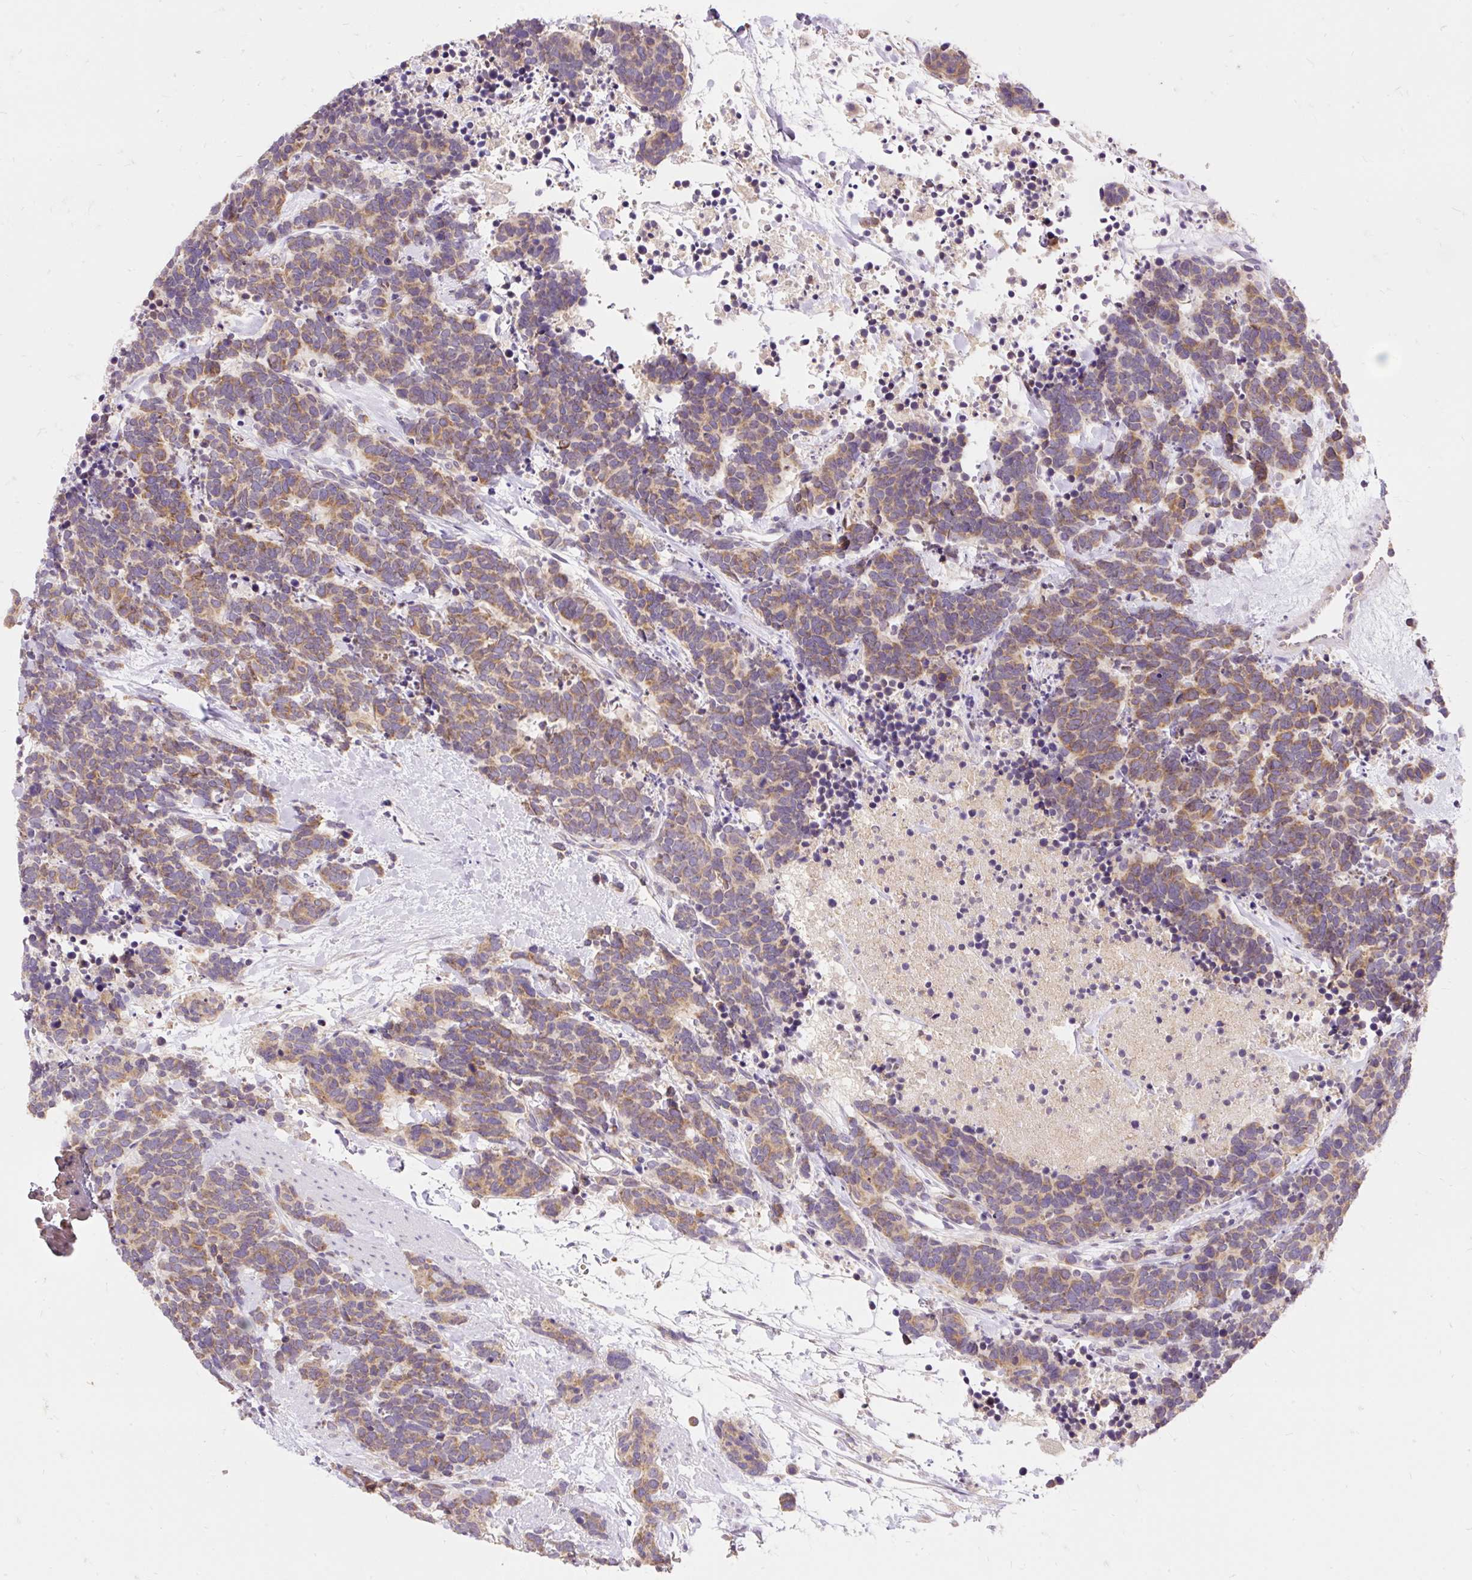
{"staining": {"intensity": "moderate", "quantity": ">75%", "location": "cytoplasmic/membranous"}, "tissue": "carcinoid", "cell_type": "Tumor cells", "image_type": "cancer", "snomed": [{"axis": "morphology", "description": "Carcinoma, NOS"}, {"axis": "morphology", "description": "Carcinoid, malignant, NOS"}, {"axis": "topography", "description": "Prostate"}], "caption": "Immunohistochemistry of malignant carcinoid displays medium levels of moderate cytoplasmic/membranous positivity in approximately >75% of tumor cells.", "gene": "SEC63", "patient": {"sex": "male", "age": 57}}